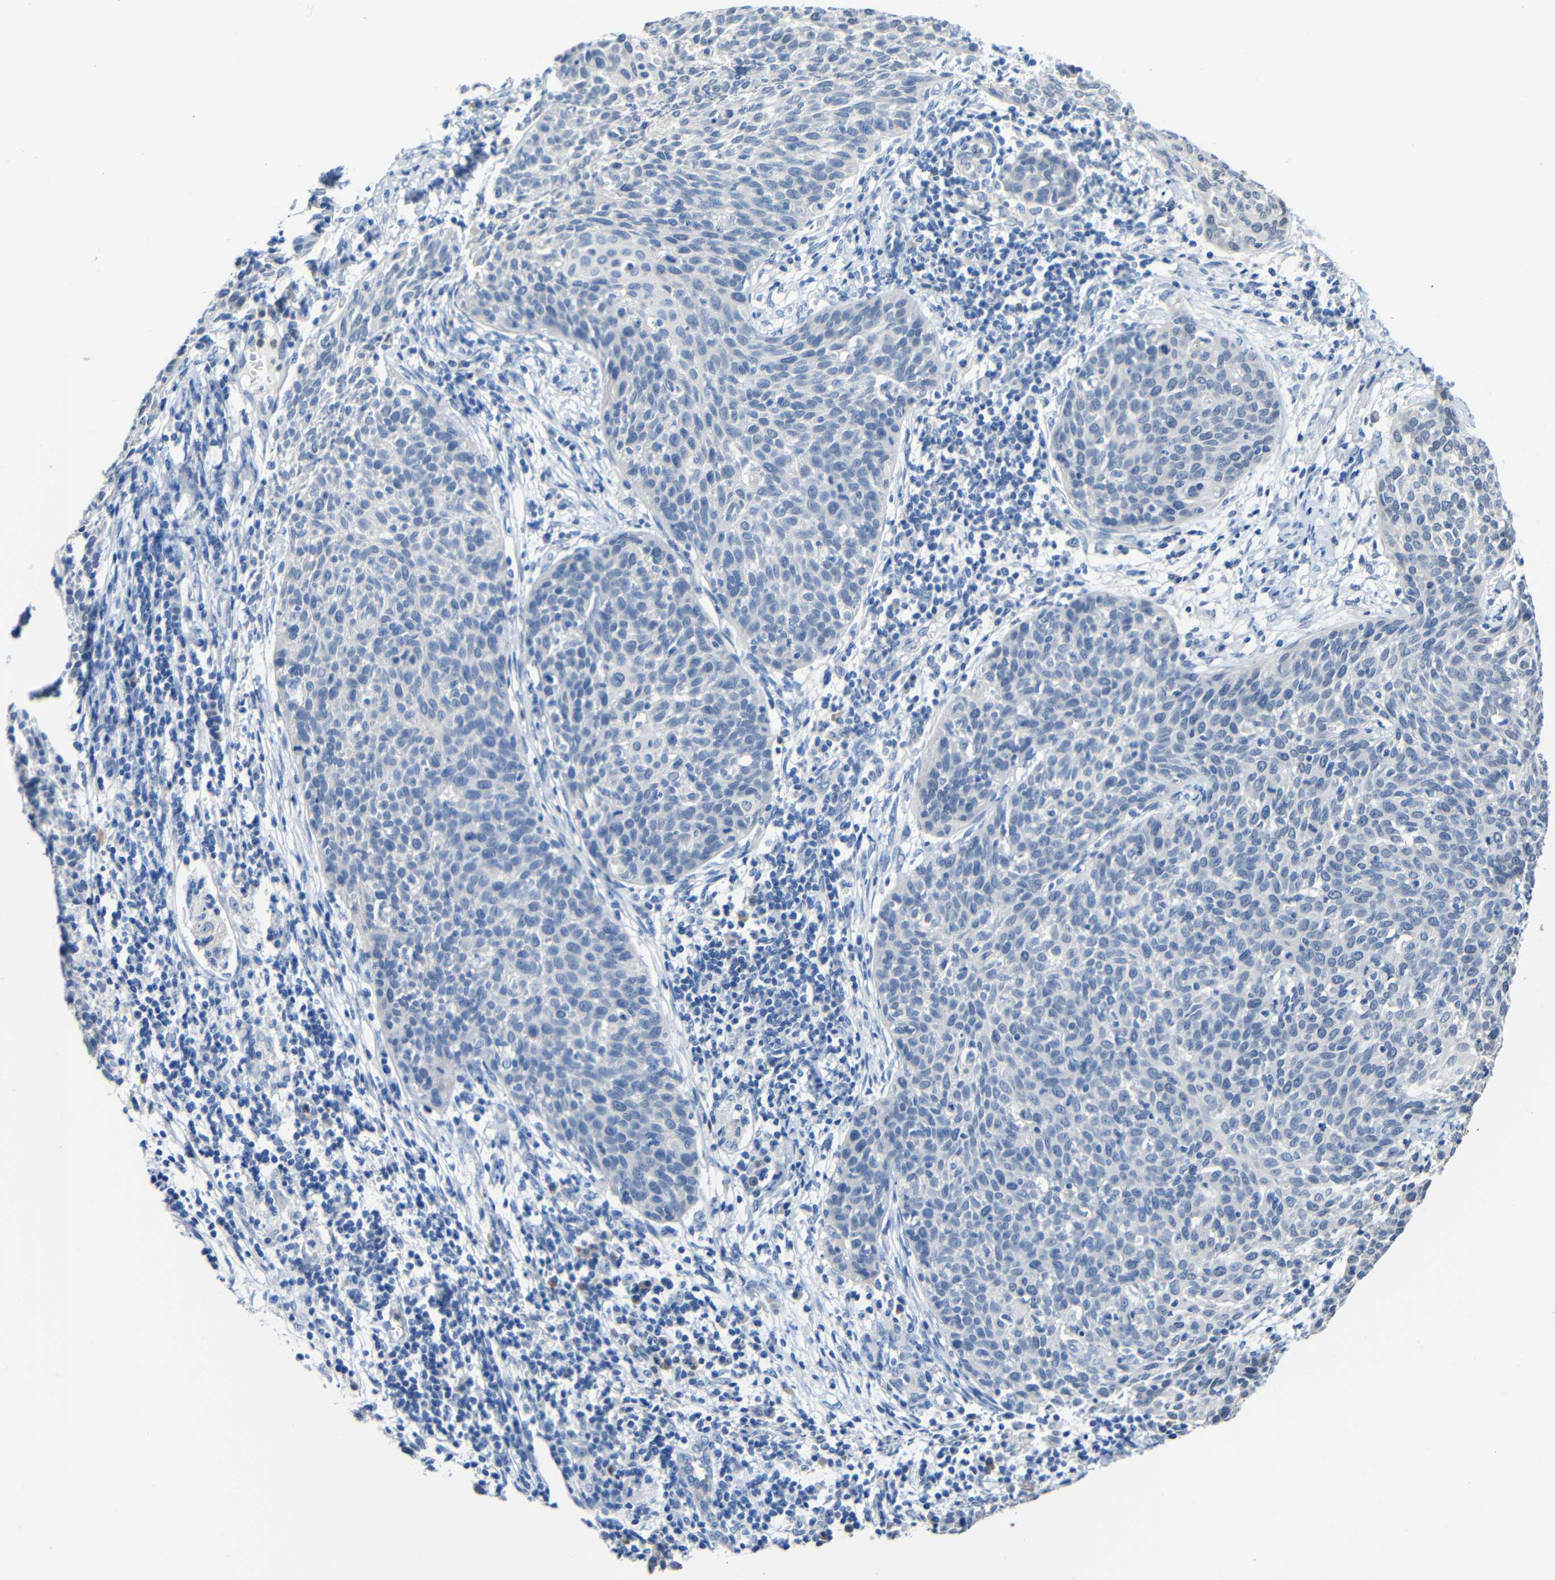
{"staining": {"intensity": "negative", "quantity": "none", "location": "none"}, "tissue": "cervical cancer", "cell_type": "Tumor cells", "image_type": "cancer", "snomed": [{"axis": "morphology", "description": "Squamous cell carcinoma, NOS"}, {"axis": "topography", "description": "Cervix"}], "caption": "Micrograph shows no significant protein staining in tumor cells of cervical cancer (squamous cell carcinoma). (DAB (3,3'-diaminobenzidine) immunohistochemistry (IHC), high magnification).", "gene": "STBD1", "patient": {"sex": "female", "age": 38}}